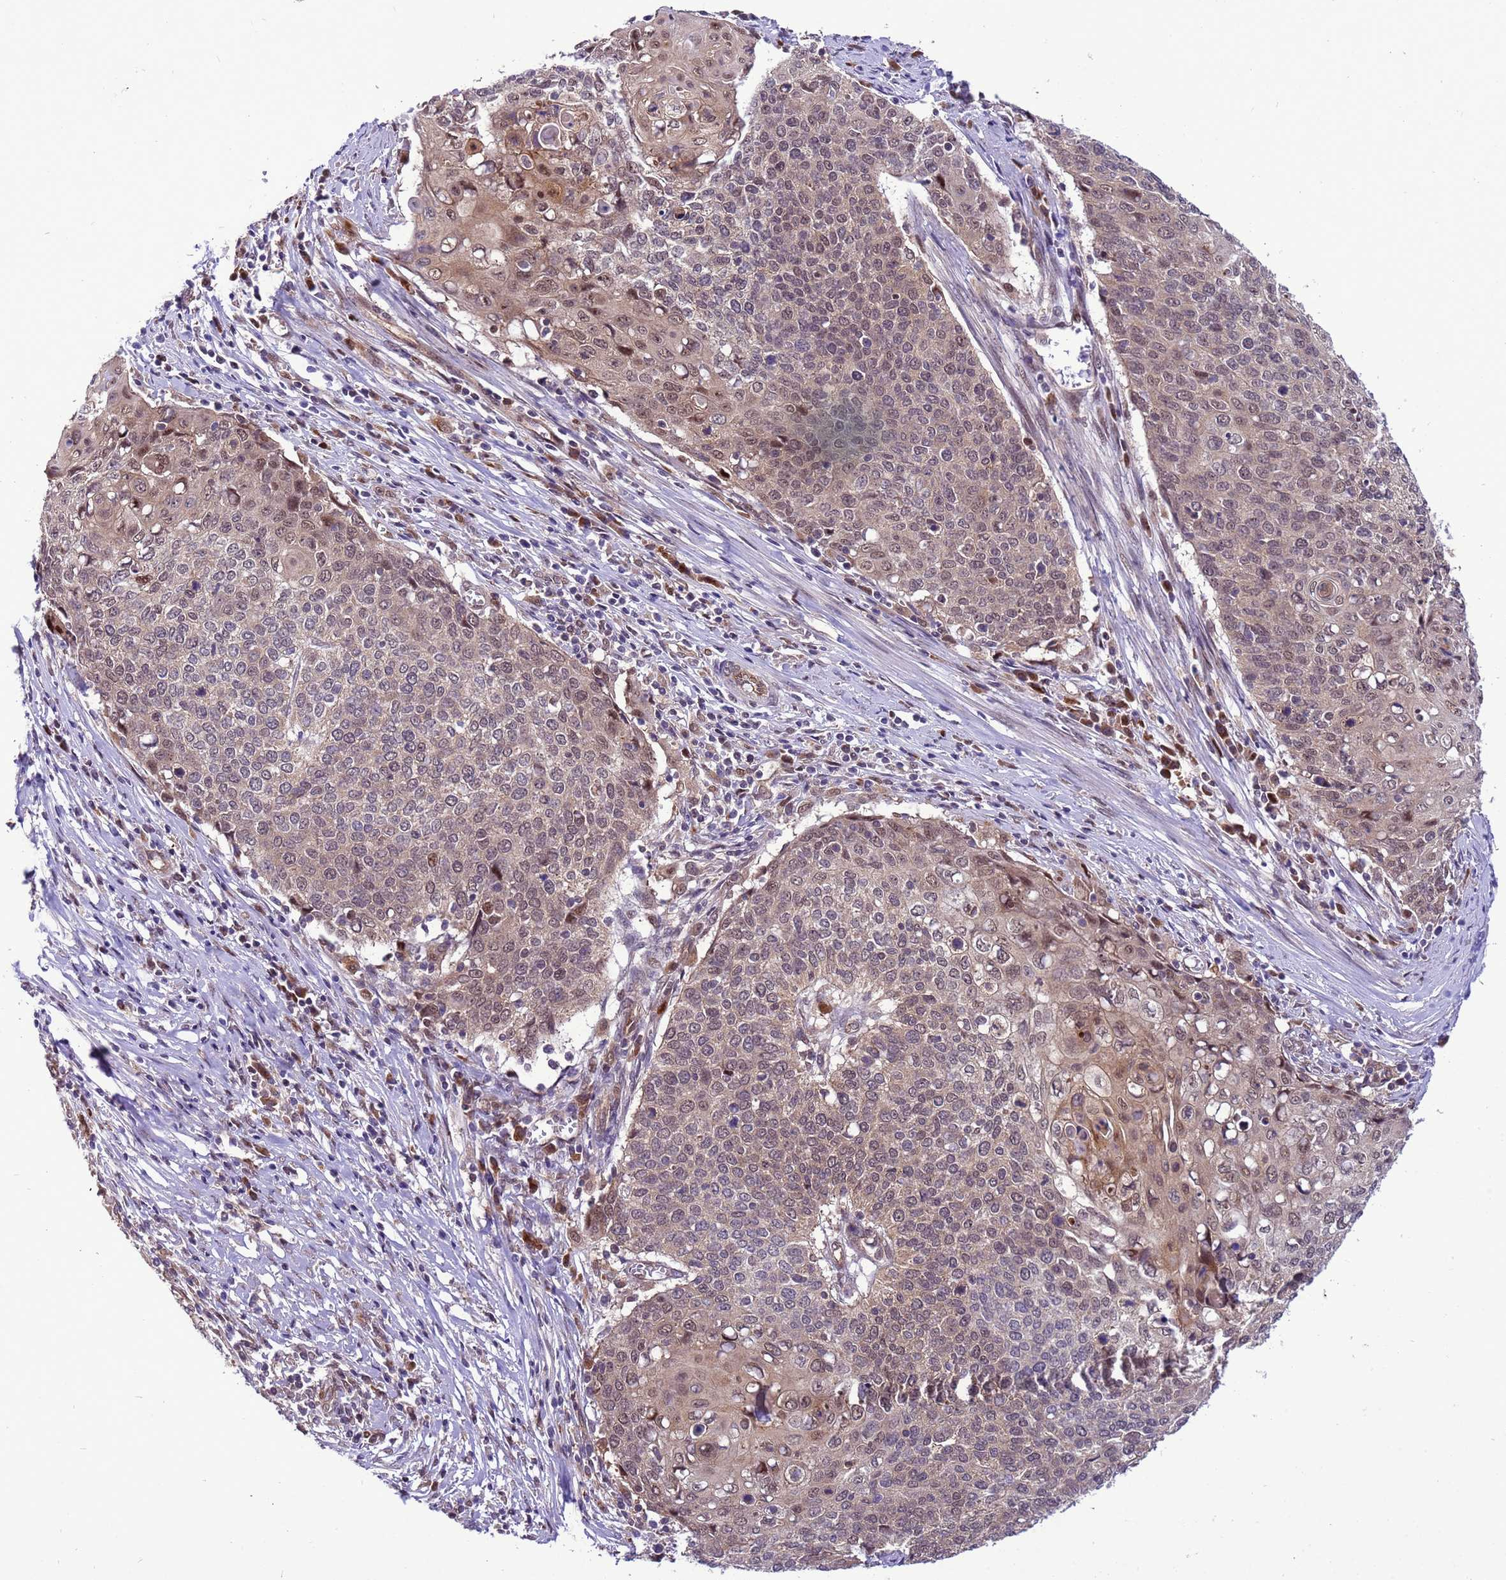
{"staining": {"intensity": "weak", "quantity": "25%-75%", "location": "nuclear"}, "tissue": "cervical cancer", "cell_type": "Tumor cells", "image_type": "cancer", "snomed": [{"axis": "morphology", "description": "Squamous cell carcinoma, NOS"}, {"axis": "topography", "description": "Cervix"}], "caption": "Immunohistochemistry (IHC) photomicrograph of neoplastic tissue: cervical cancer stained using immunohistochemistry shows low levels of weak protein expression localized specifically in the nuclear of tumor cells, appearing as a nuclear brown color.", "gene": "RASD1", "patient": {"sex": "female", "age": 39}}